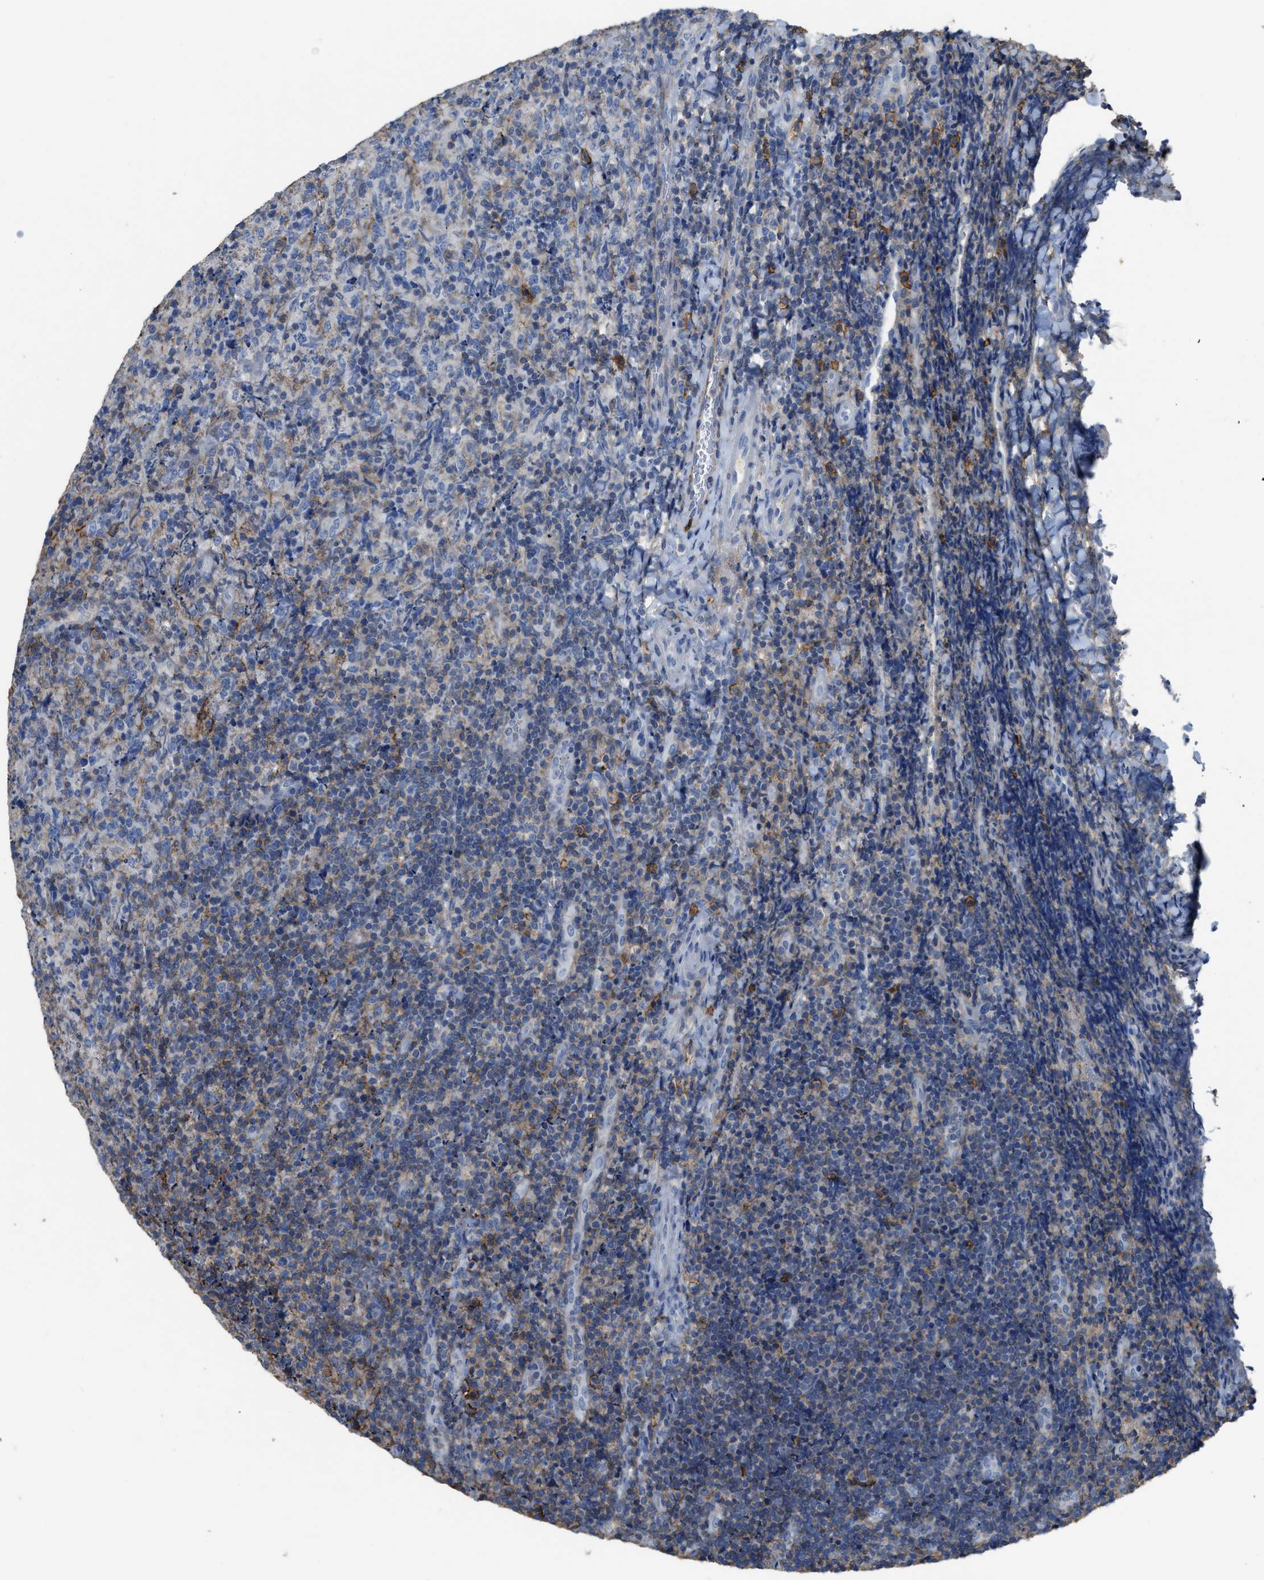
{"staining": {"intensity": "weak", "quantity": "<25%", "location": "cytoplasmic/membranous"}, "tissue": "lymphoma", "cell_type": "Tumor cells", "image_type": "cancer", "snomed": [{"axis": "morphology", "description": "Malignant lymphoma, non-Hodgkin's type, High grade"}, {"axis": "topography", "description": "Tonsil"}], "caption": "Tumor cells show no significant protein expression in lymphoma.", "gene": "OR51E1", "patient": {"sex": "female", "age": 36}}